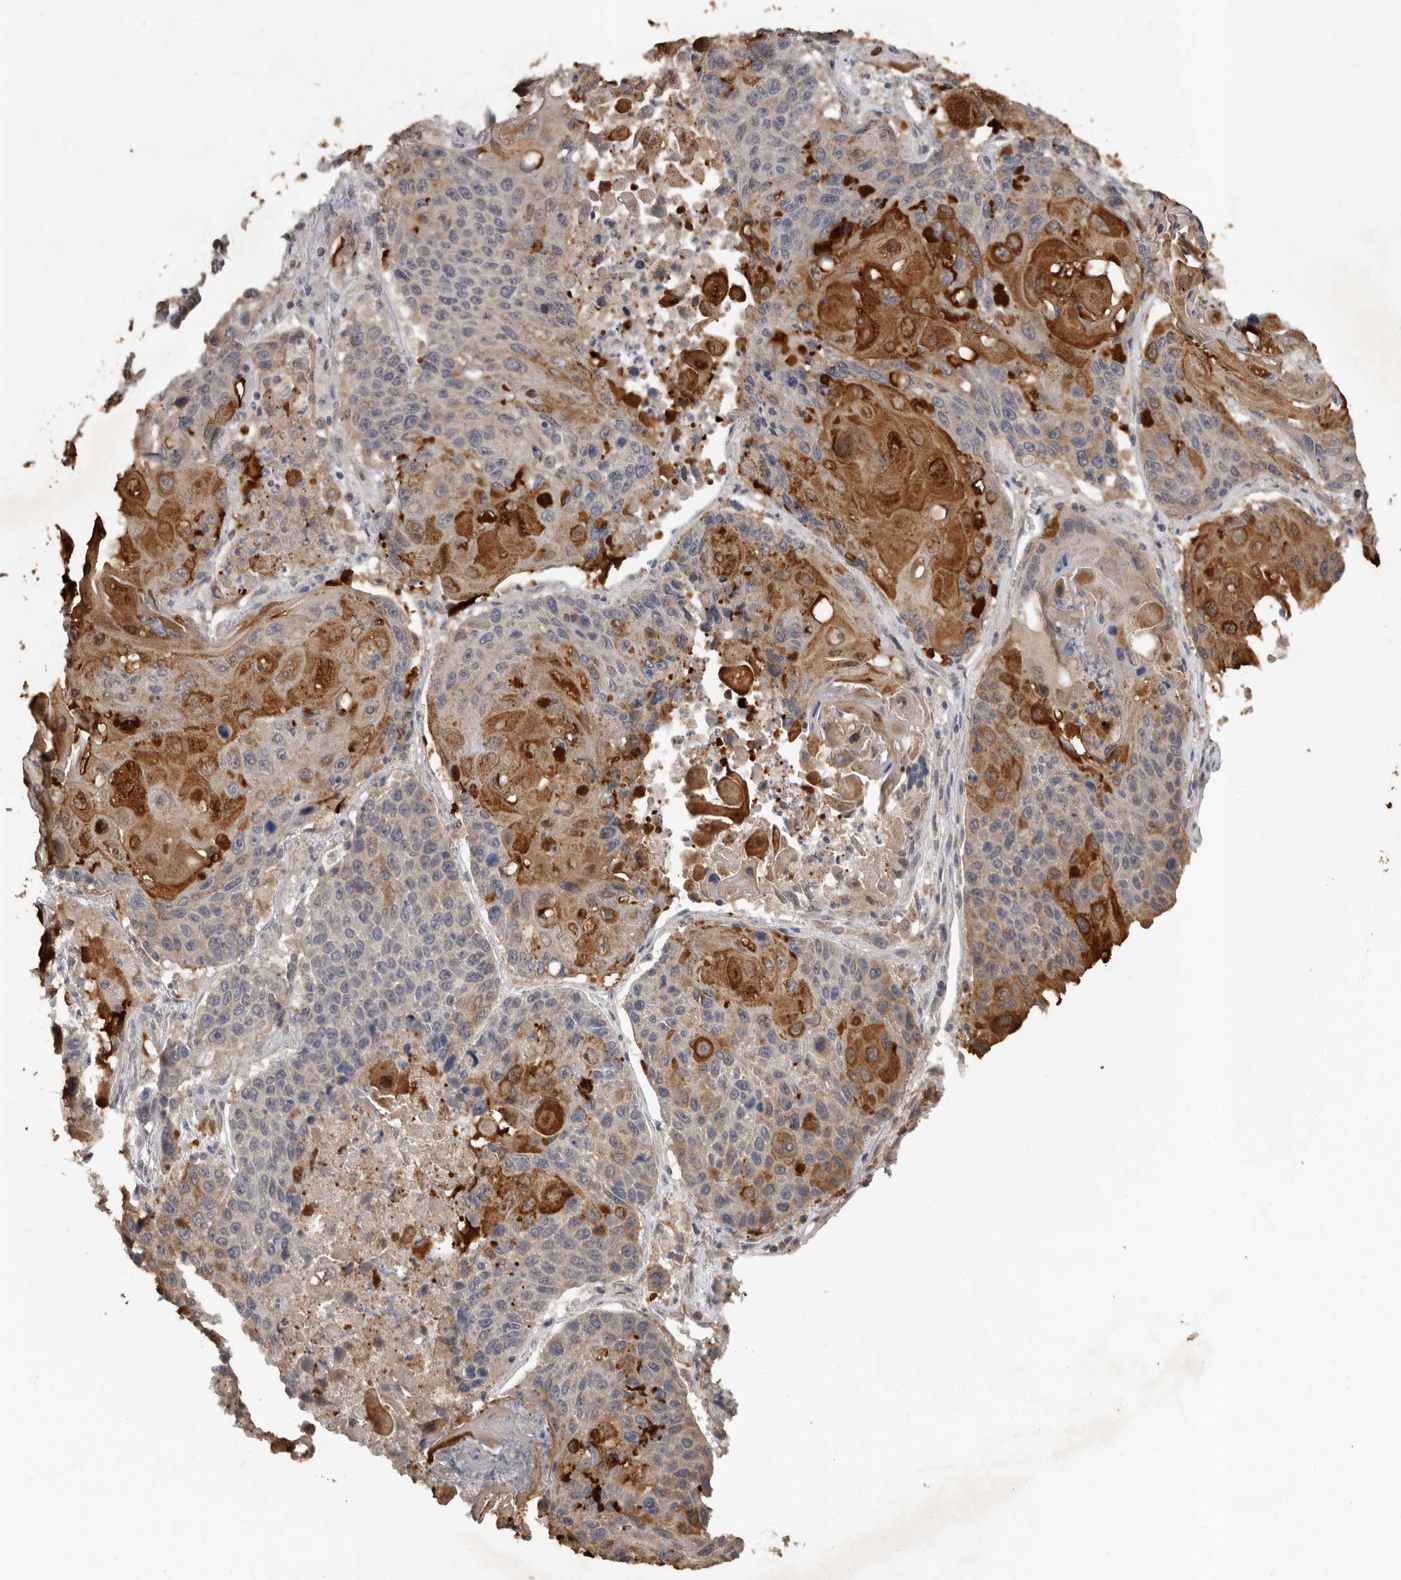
{"staining": {"intensity": "strong", "quantity": "25%-75%", "location": "cytoplasmic/membranous"}, "tissue": "lung cancer", "cell_type": "Tumor cells", "image_type": "cancer", "snomed": [{"axis": "morphology", "description": "Squamous cell carcinoma, NOS"}, {"axis": "topography", "description": "Lung"}], "caption": "Lung squamous cell carcinoma stained for a protein displays strong cytoplasmic/membranous positivity in tumor cells.", "gene": "MTF1", "patient": {"sex": "male", "age": 61}}